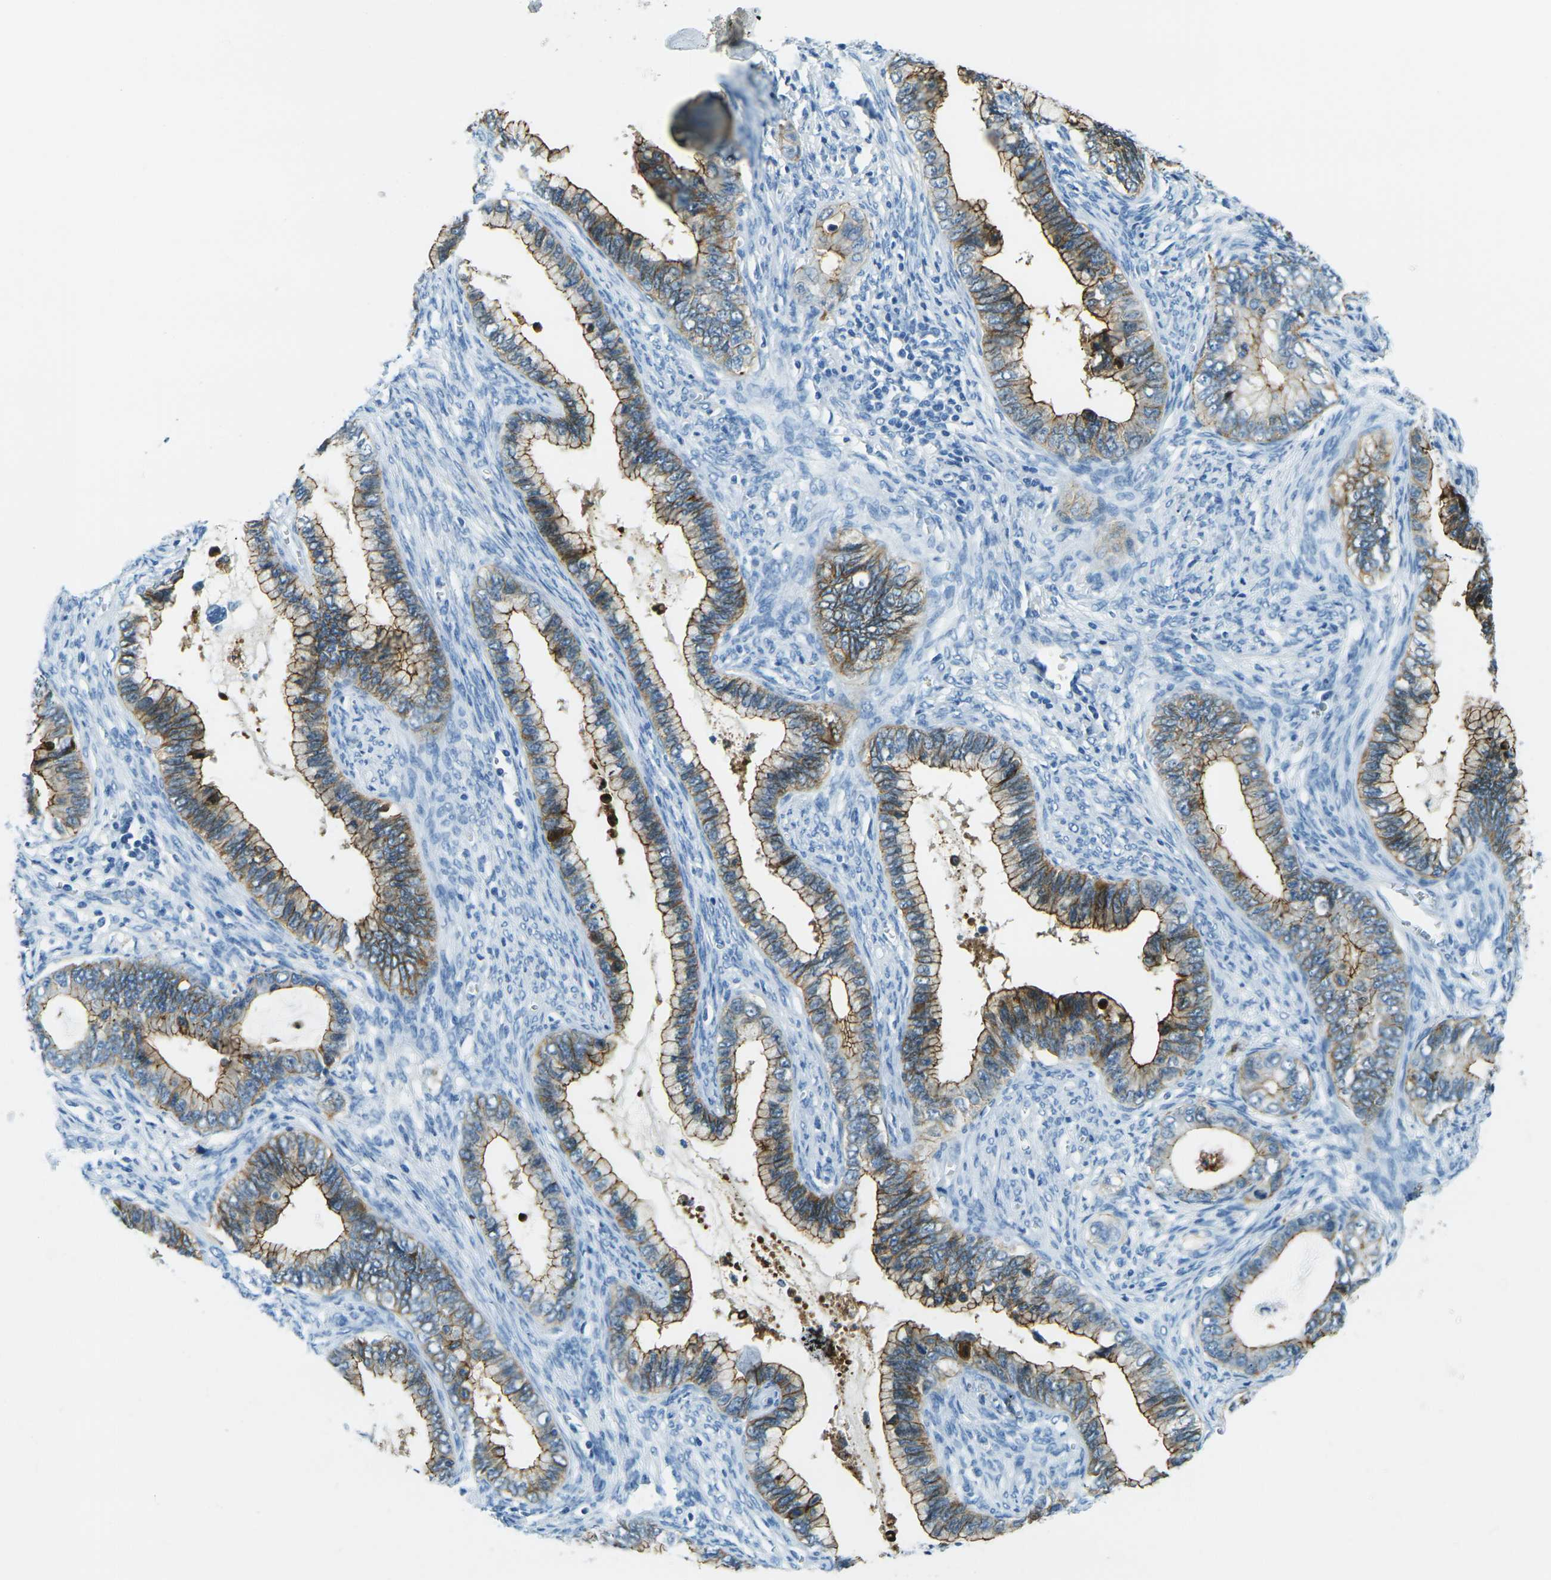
{"staining": {"intensity": "strong", "quantity": ">75%", "location": "cytoplasmic/membranous"}, "tissue": "cervical cancer", "cell_type": "Tumor cells", "image_type": "cancer", "snomed": [{"axis": "morphology", "description": "Adenocarcinoma, NOS"}, {"axis": "topography", "description": "Cervix"}], "caption": "An IHC image of neoplastic tissue is shown. Protein staining in brown highlights strong cytoplasmic/membranous positivity in cervical adenocarcinoma within tumor cells.", "gene": "OCLN", "patient": {"sex": "female", "age": 44}}